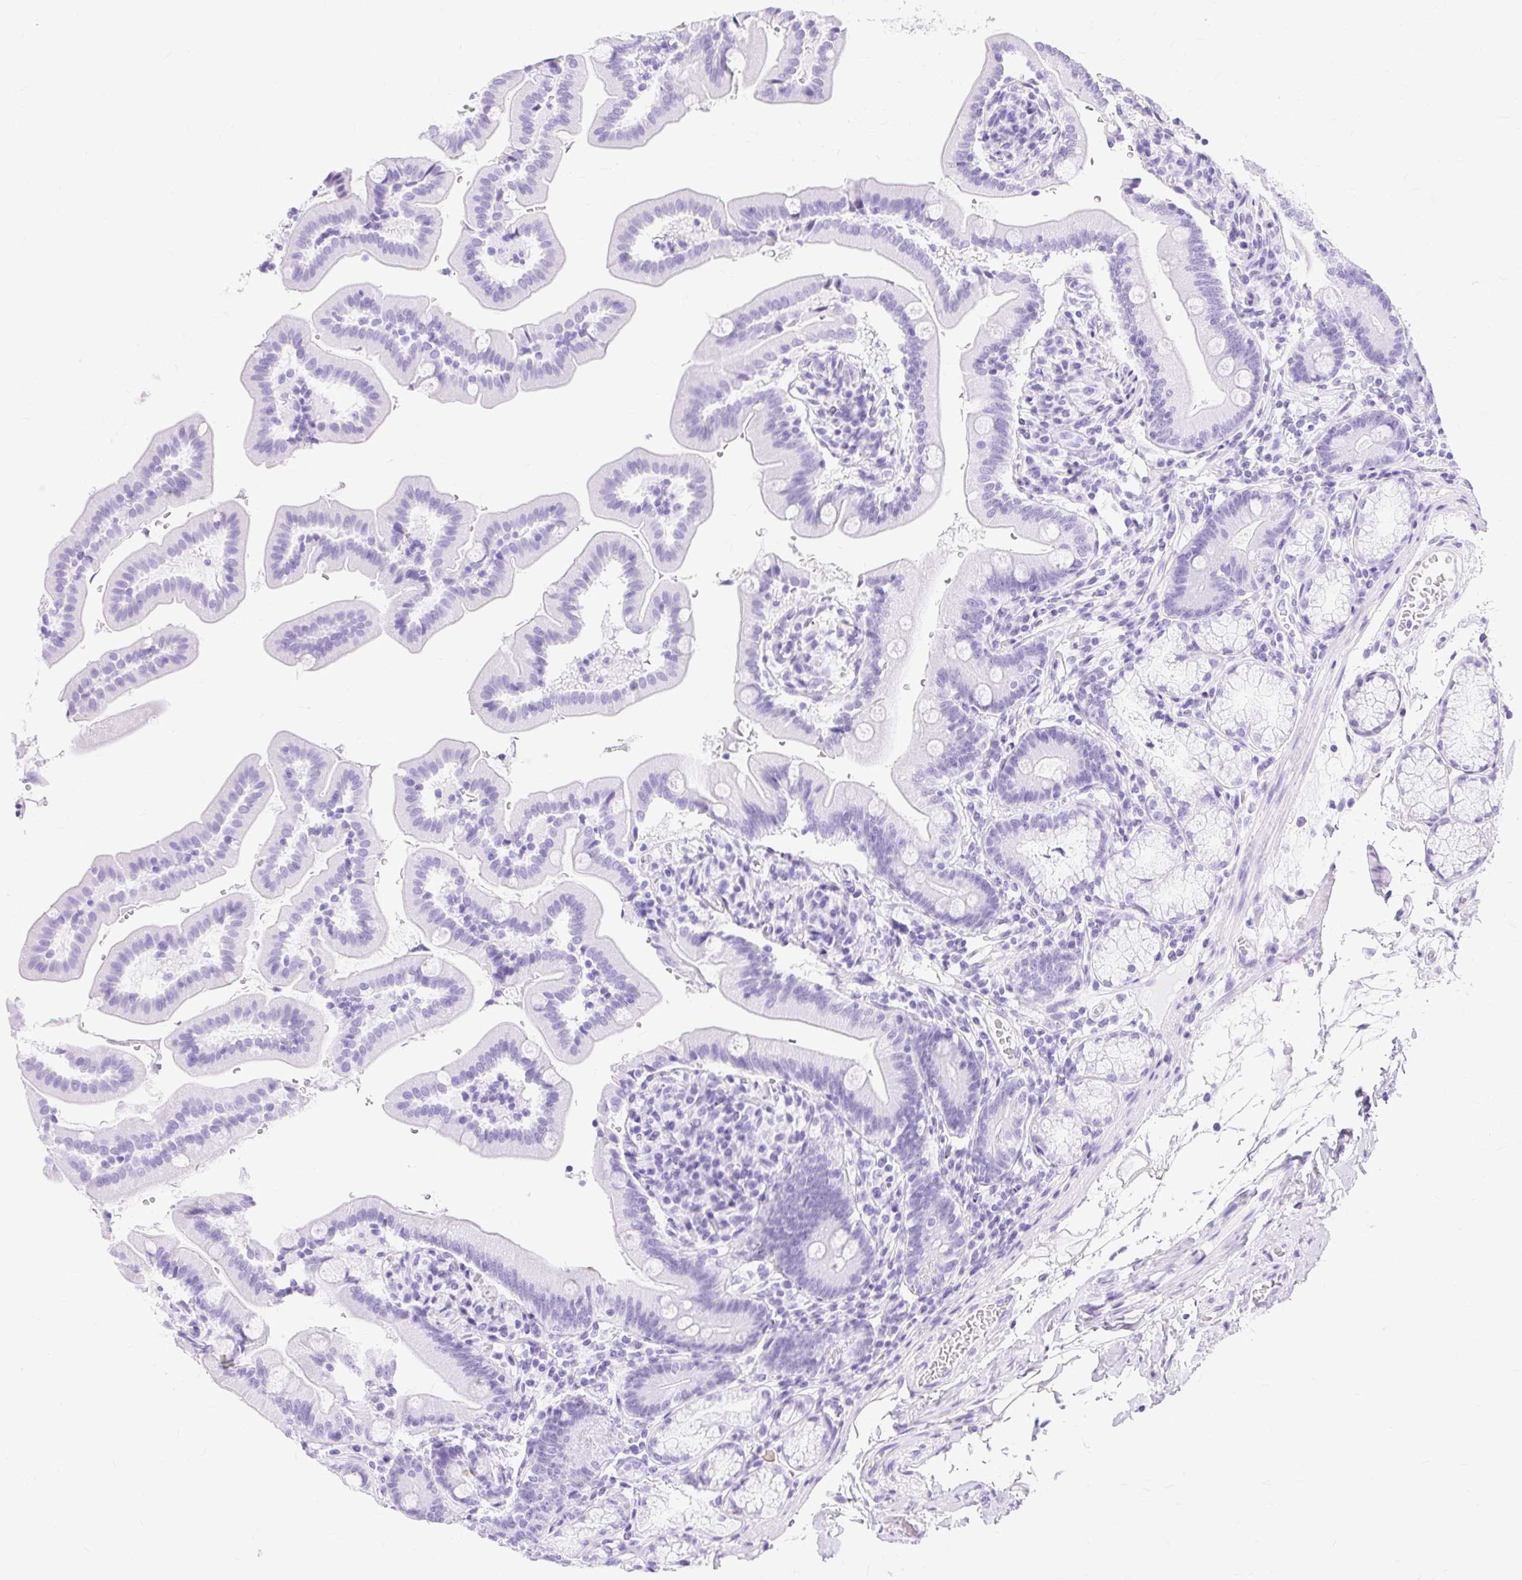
{"staining": {"intensity": "negative", "quantity": "none", "location": "none"}, "tissue": "duodenum", "cell_type": "Glandular cells", "image_type": "normal", "snomed": [{"axis": "morphology", "description": "Normal tissue, NOS"}, {"axis": "topography", "description": "Duodenum"}], "caption": "Immunohistochemistry (IHC) micrograph of unremarkable duodenum: duodenum stained with DAB reveals no significant protein expression in glandular cells.", "gene": "MBP", "patient": {"sex": "female", "age": 67}}